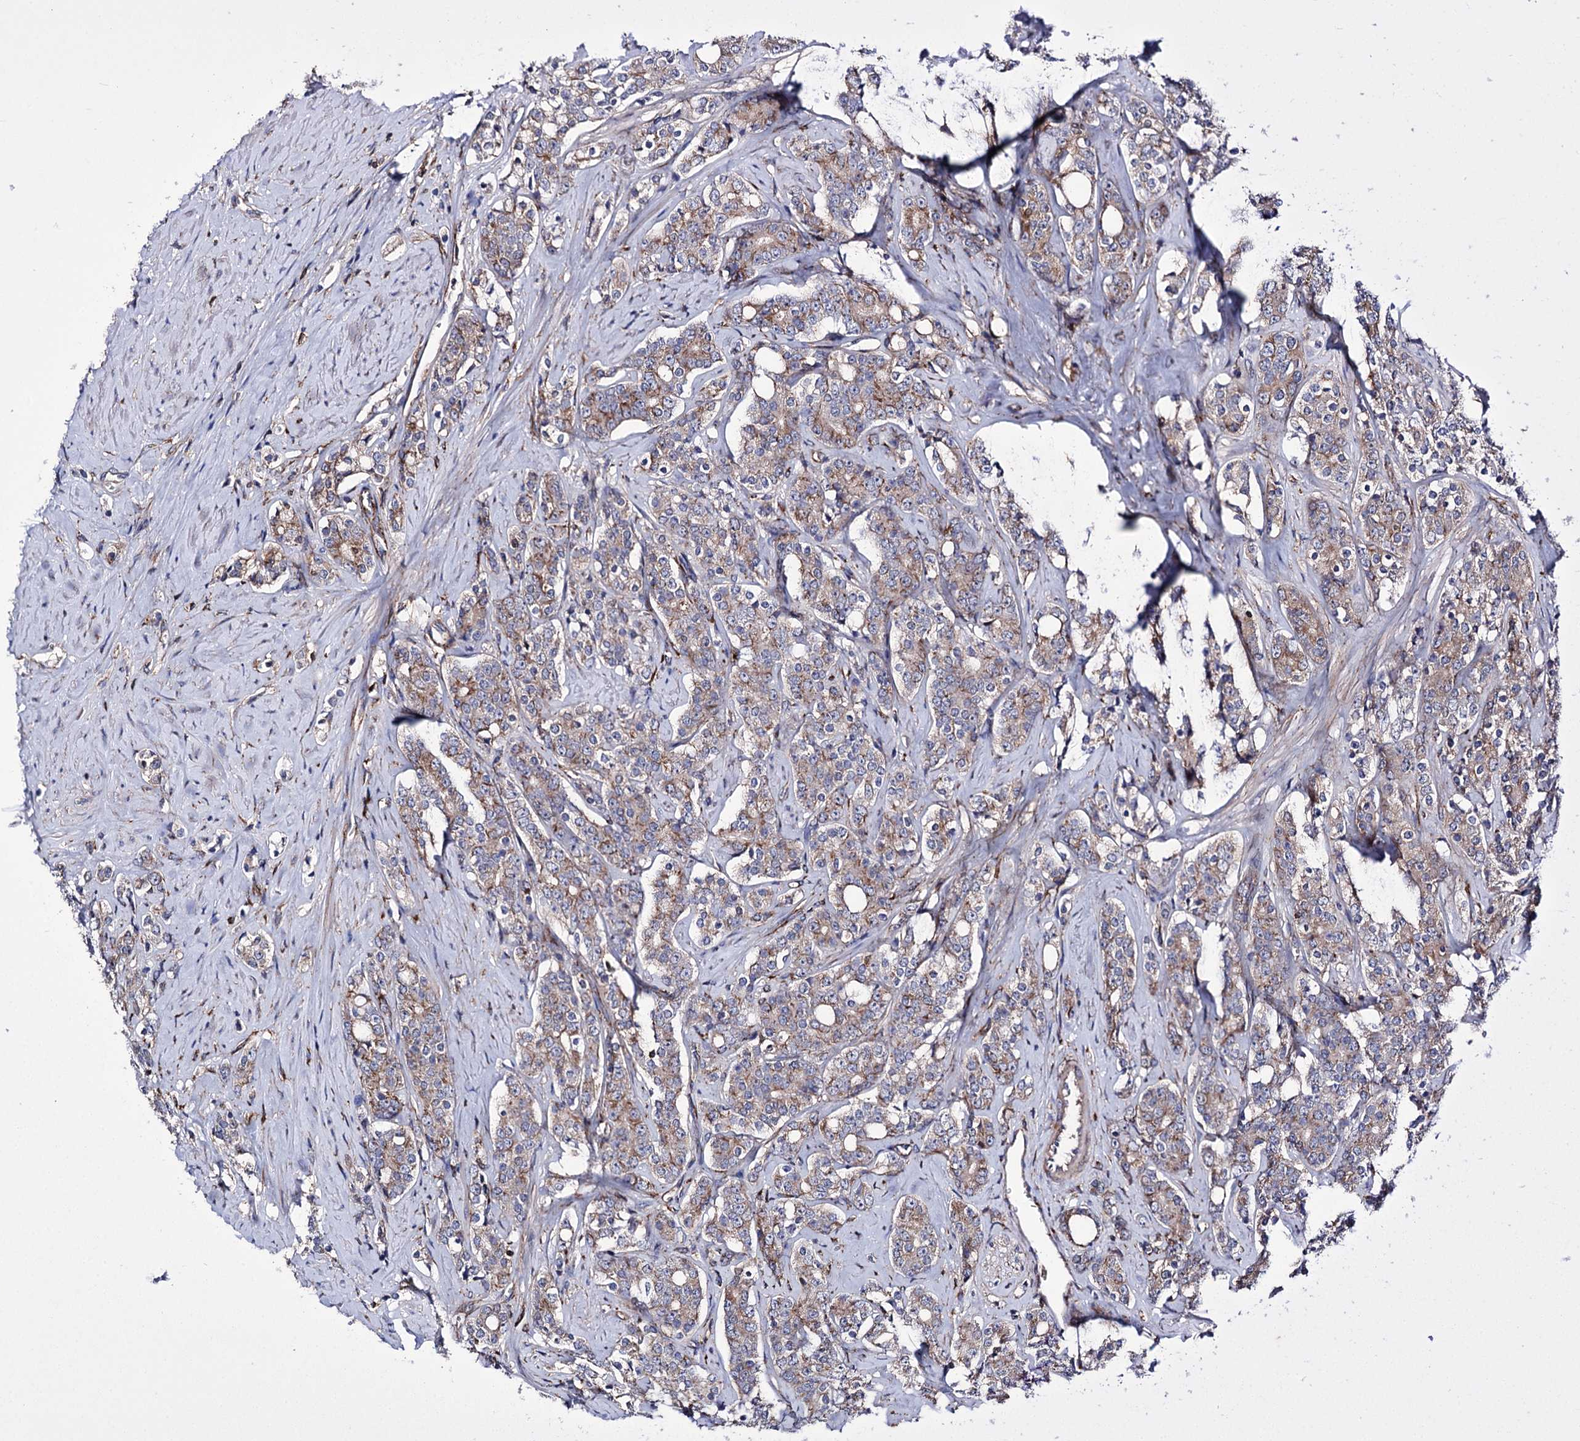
{"staining": {"intensity": "weak", "quantity": ">75%", "location": "cytoplasmic/membranous"}, "tissue": "prostate cancer", "cell_type": "Tumor cells", "image_type": "cancer", "snomed": [{"axis": "morphology", "description": "Adenocarcinoma, High grade"}, {"axis": "topography", "description": "Prostate"}], "caption": "Prostate cancer stained with a protein marker displays weak staining in tumor cells.", "gene": "DEF6", "patient": {"sex": "male", "age": 62}}